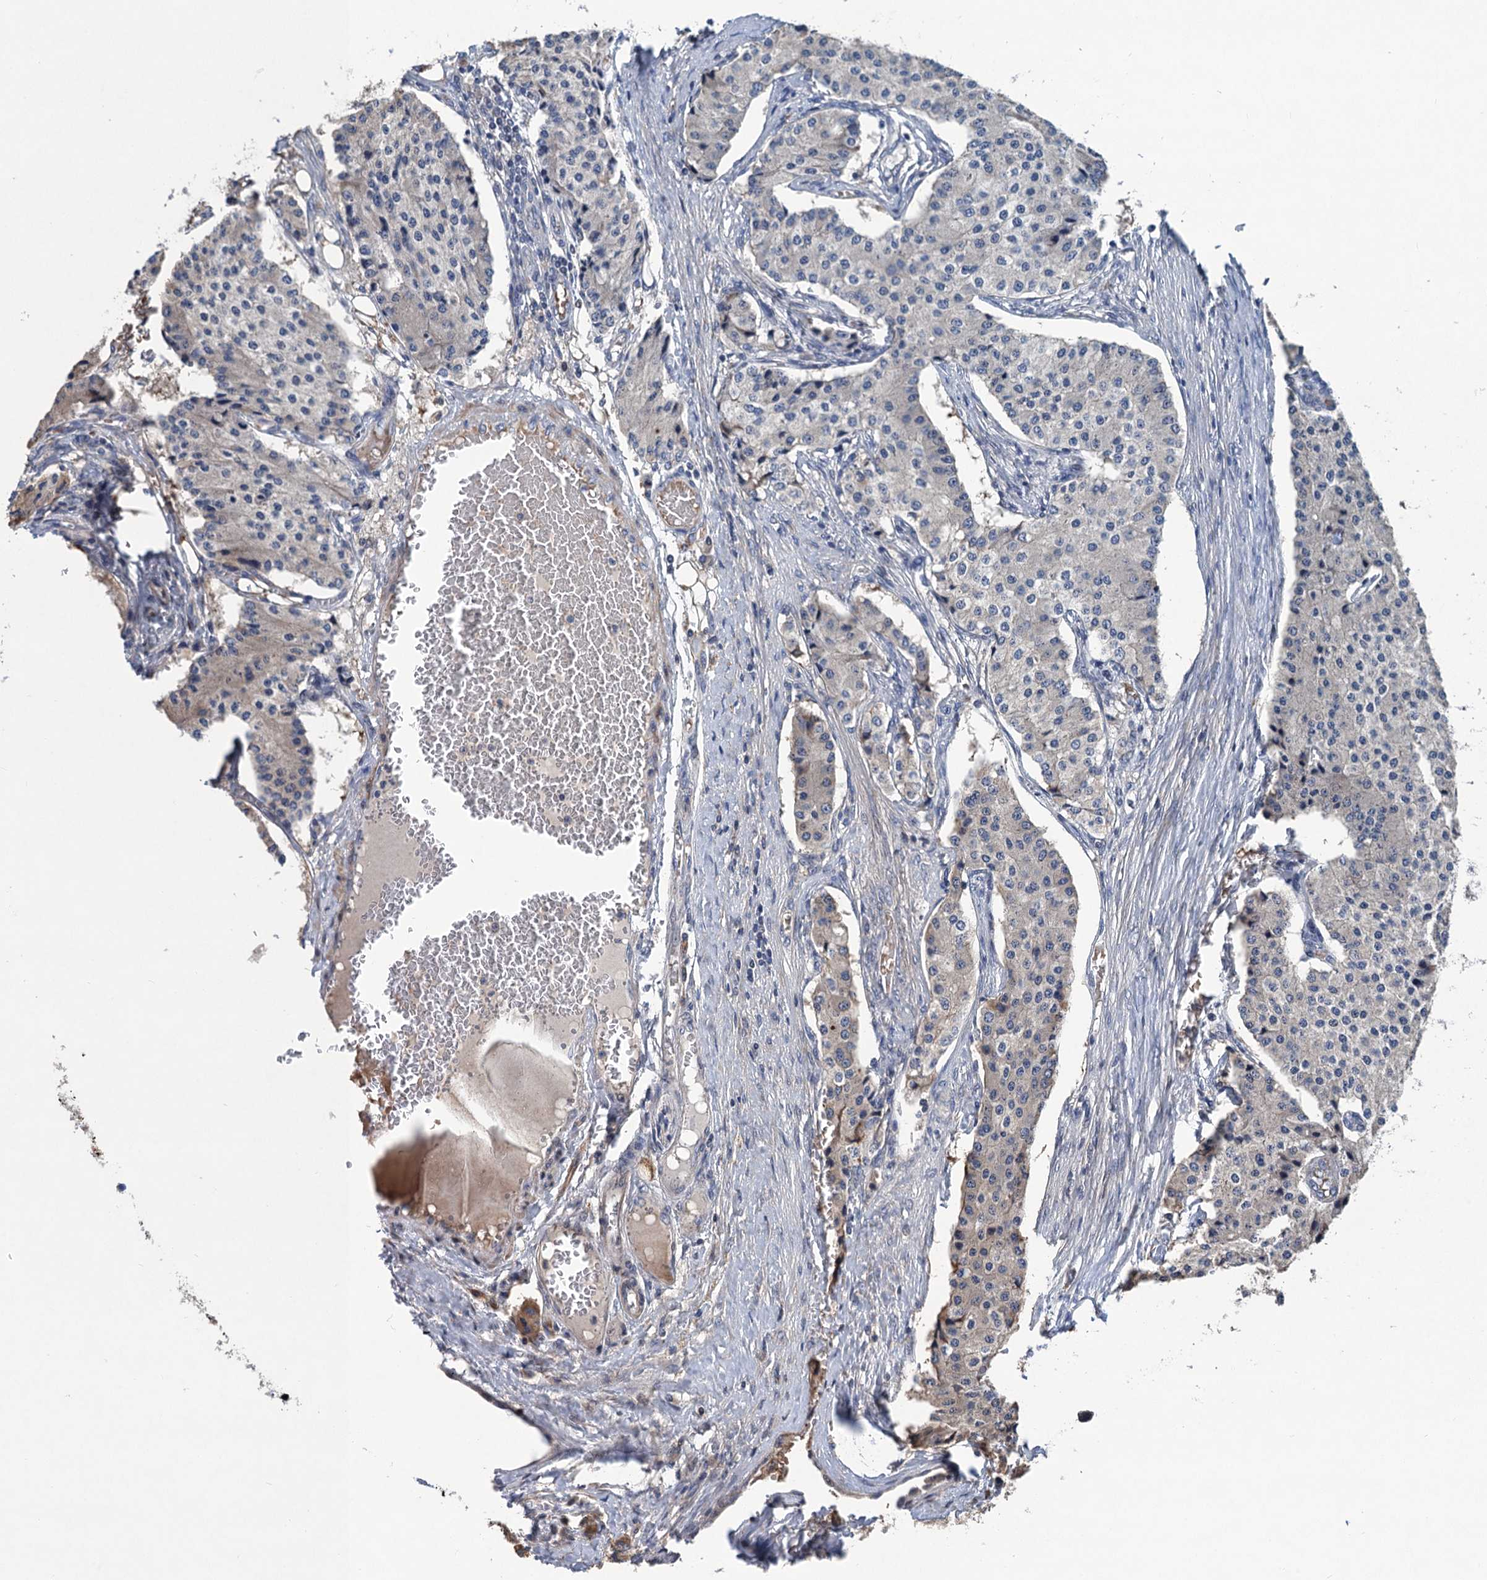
{"staining": {"intensity": "negative", "quantity": "none", "location": "none"}, "tissue": "carcinoid", "cell_type": "Tumor cells", "image_type": "cancer", "snomed": [{"axis": "morphology", "description": "Carcinoid, malignant, NOS"}, {"axis": "topography", "description": "Colon"}], "caption": "Immunohistochemical staining of human carcinoid shows no significant positivity in tumor cells.", "gene": "TRAF7", "patient": {"sex": "female", "age": 52}}